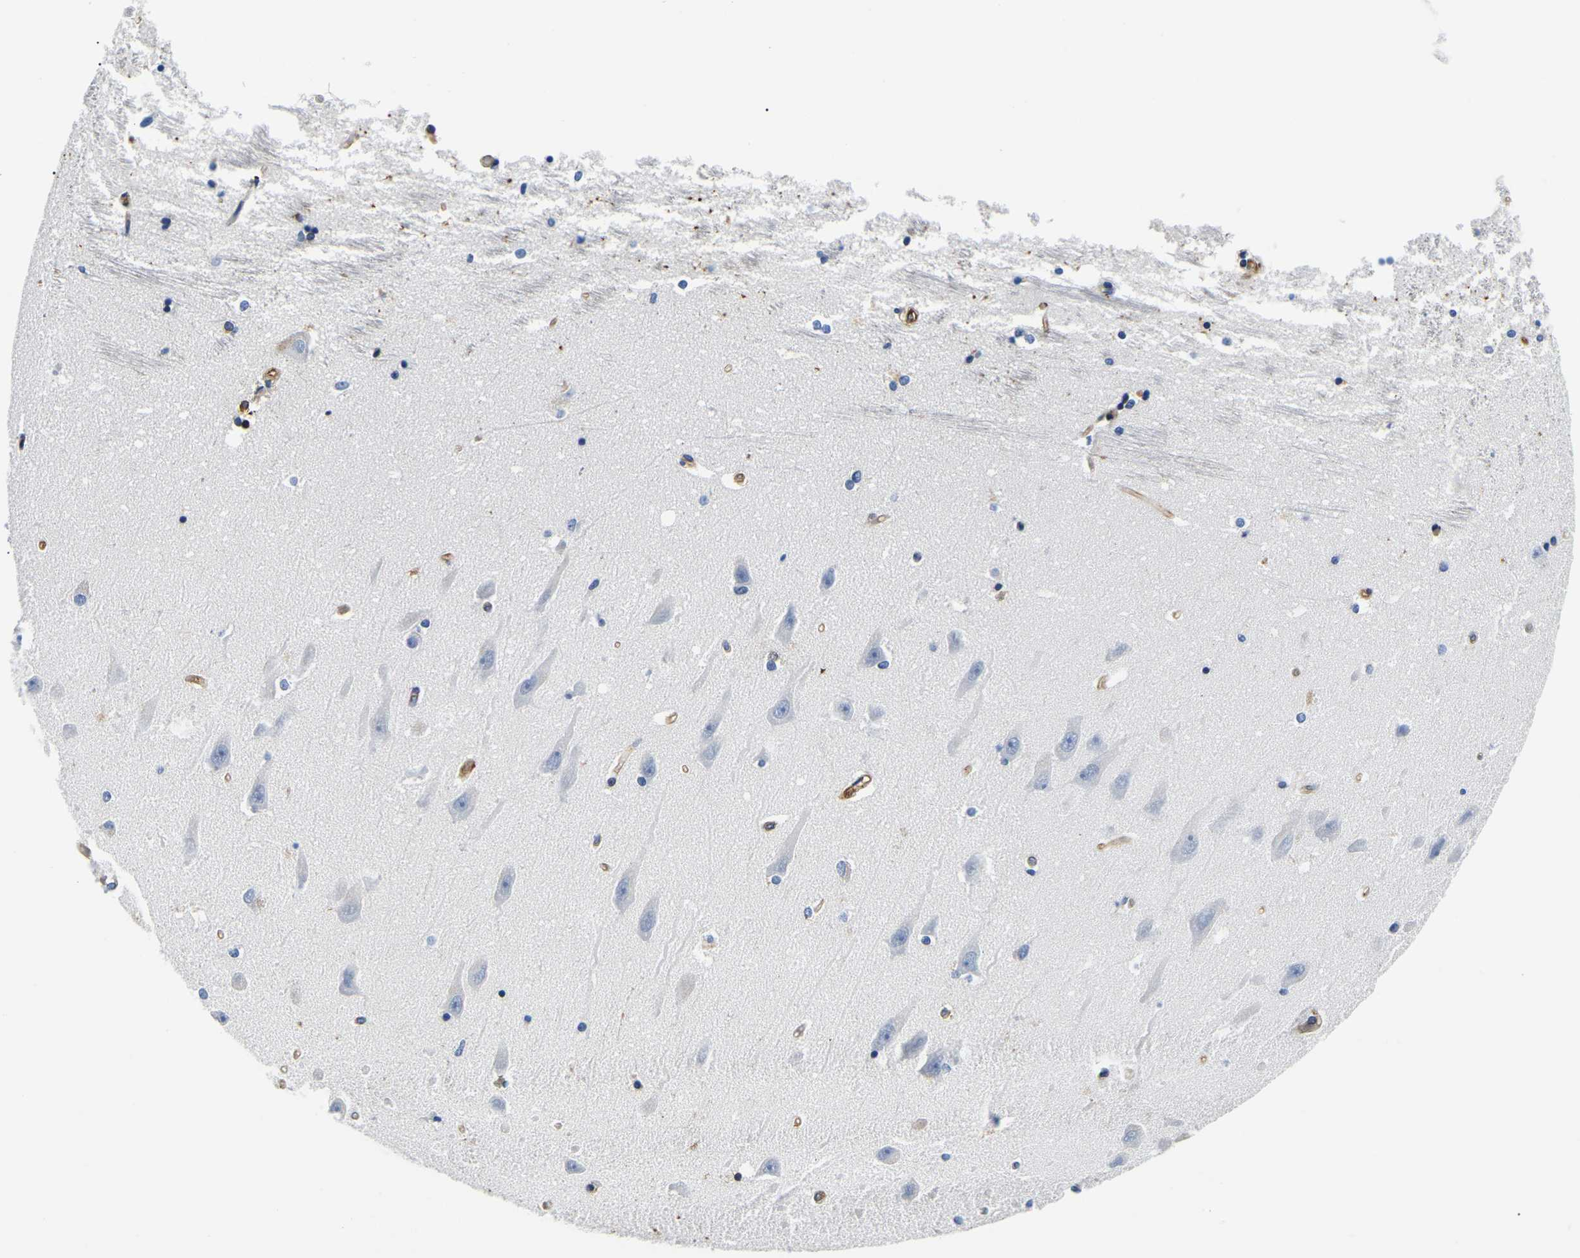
{"staining": {"intensity": "strong", "quantity": "<25%", "location": "cytoplasmic/membranous"}, "tissue": "hippocampus", "cell_type": "Glial cells", "image_type": "normal", "snomed": [{"axis": "morphology", "description": "Normal tissue, NOS"}, {"axis": "topography", "description": "Hippocampus"}], "caption": "Normal hippocampus was stained to show a protein in brown. There is medium levels of strong cytoplasmic/membranous expression in about <25% of glial cells. The staining was performed using DAB, with brown indicating positive protein expression. Nuclei are stained blue with hematoxylin.", "gene": "DUSP8", "patient": {"sex": "male", "age": 45}}